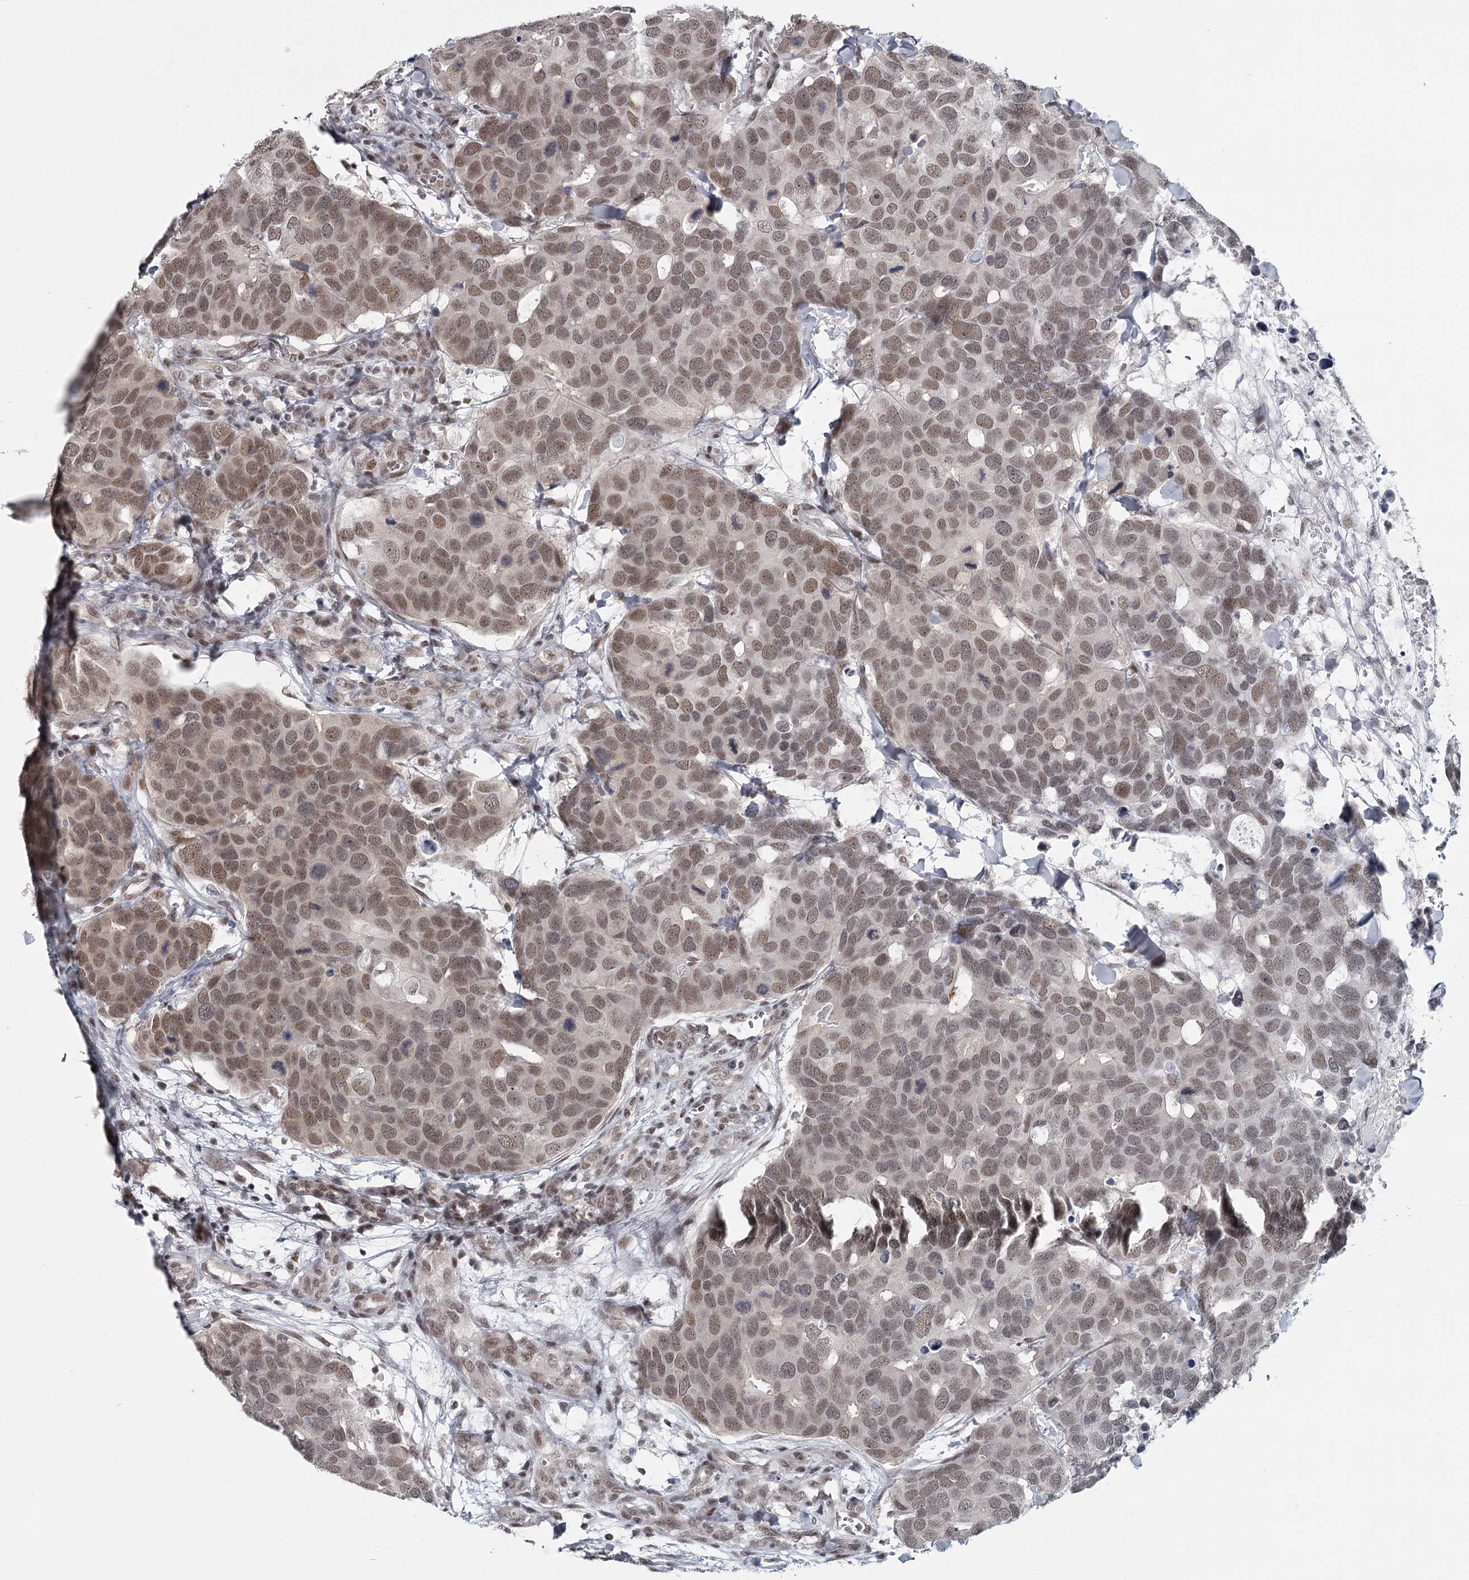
{"staining": {"intensity": "moderate", "quantity": ">75%", "location": "nuclear"}, "tissue": "breast cancer", "cell_type": "Tumor cells", "image_type": "cancer", "snomed": [{"axis": "morphology", "description": "Duct carcinoma"}, {"axis": "topography", "description": "Breast"}], "caption": "Breast cancer stained with a protein marker exhibits moderate staining in tumor cells.", "gene": "FAM13C", "patient": {"sex": "female", "age": 83}}